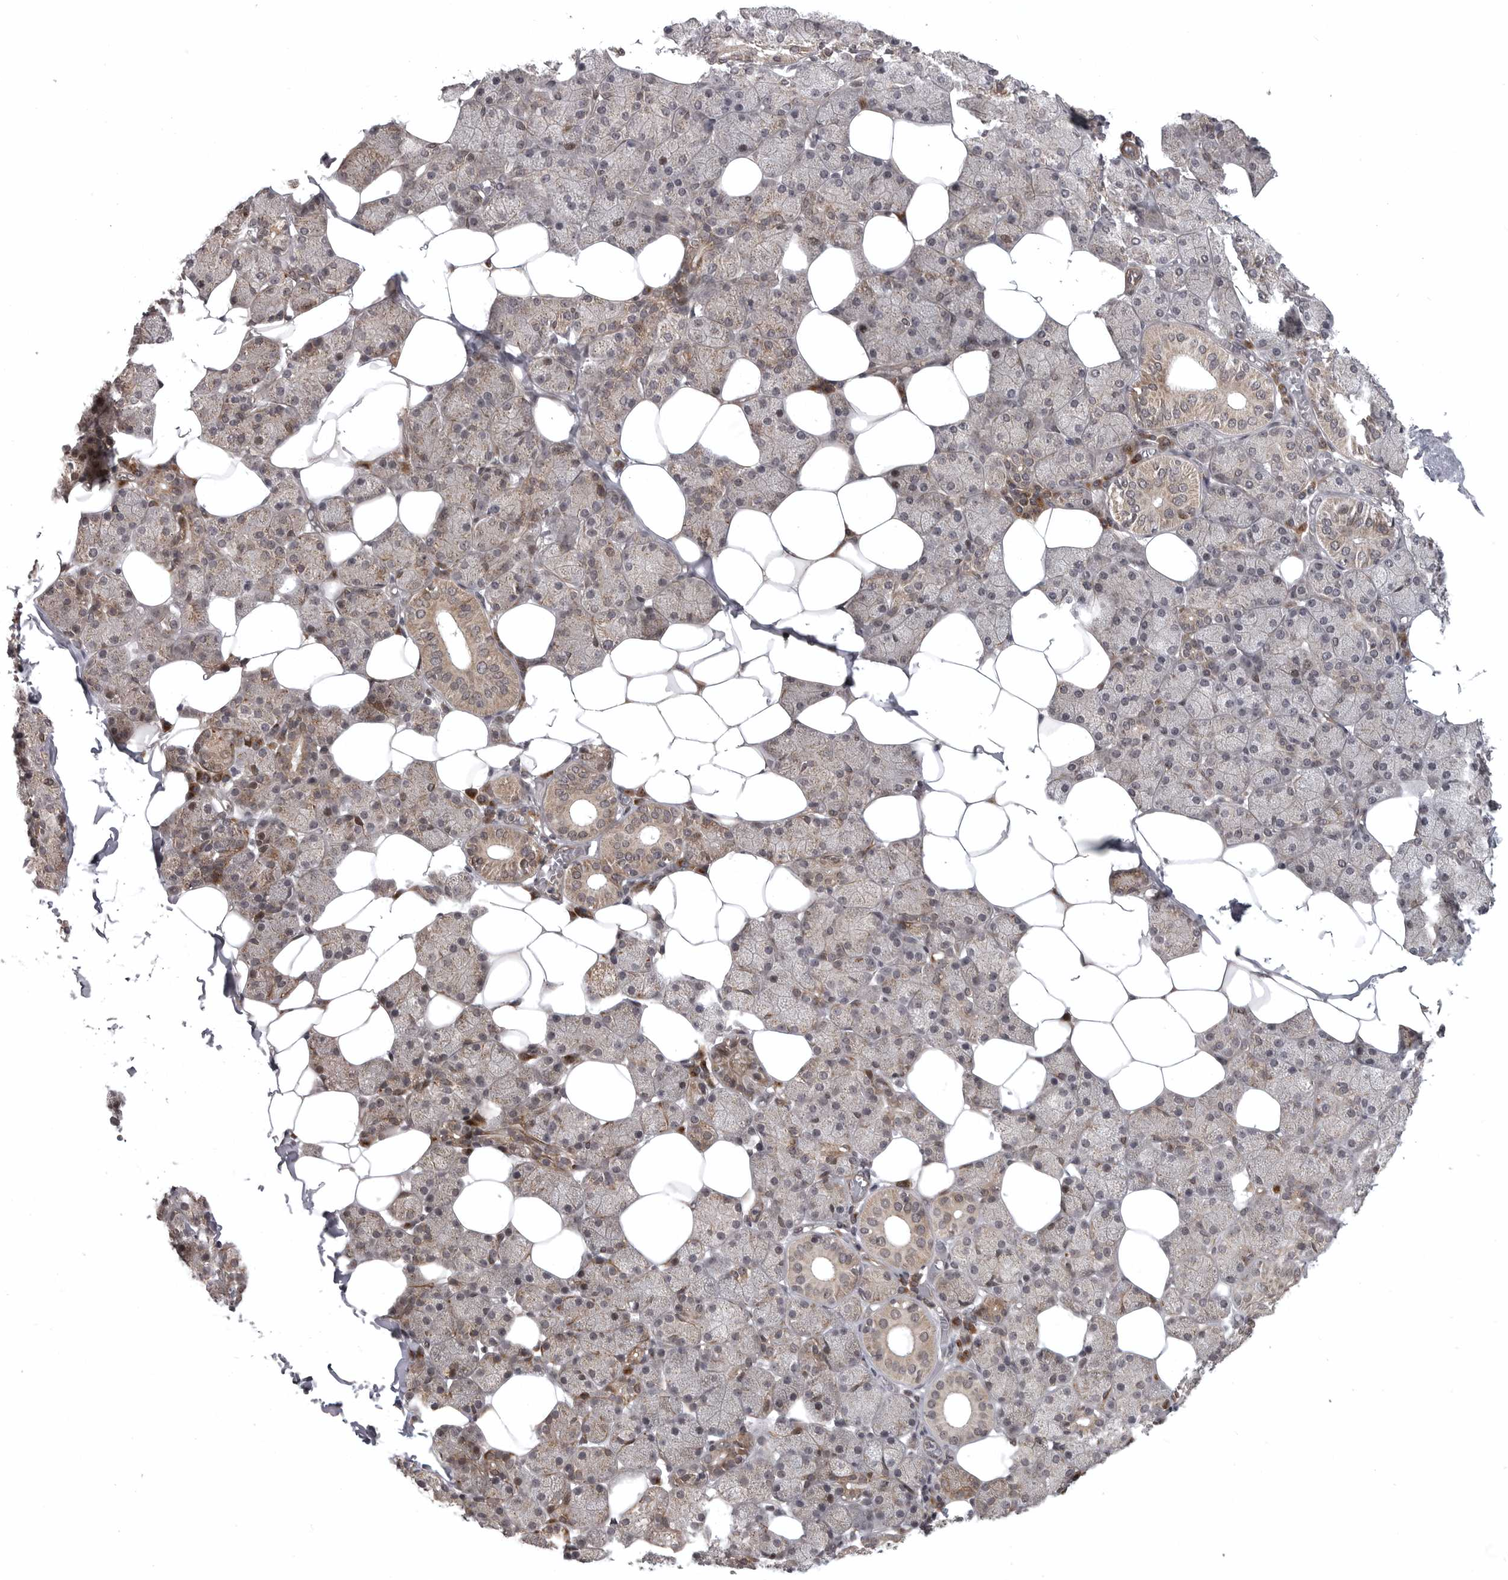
{"staining": {"intensity": "moderate", "quantity": "25%-75%", "location": "cytoplasmic/membranous,nuclear"}, "tissue": "salivary gland", "cell_type": "Glandular cells", "image_type": "normal", "snomed": [{"axis": "morphology", "description": "Normal tissue, NOS"}, {"axis": "topography", "description": "Salivary gland"}], "caption": "Protein staining of benign salivary gland exhibits moderate cytoplasmic/membranous,nuclear staining in about 25%-75% of glandular cells.", "gene": "SNX16", "patient": {"sex": "female", "age": 33}}